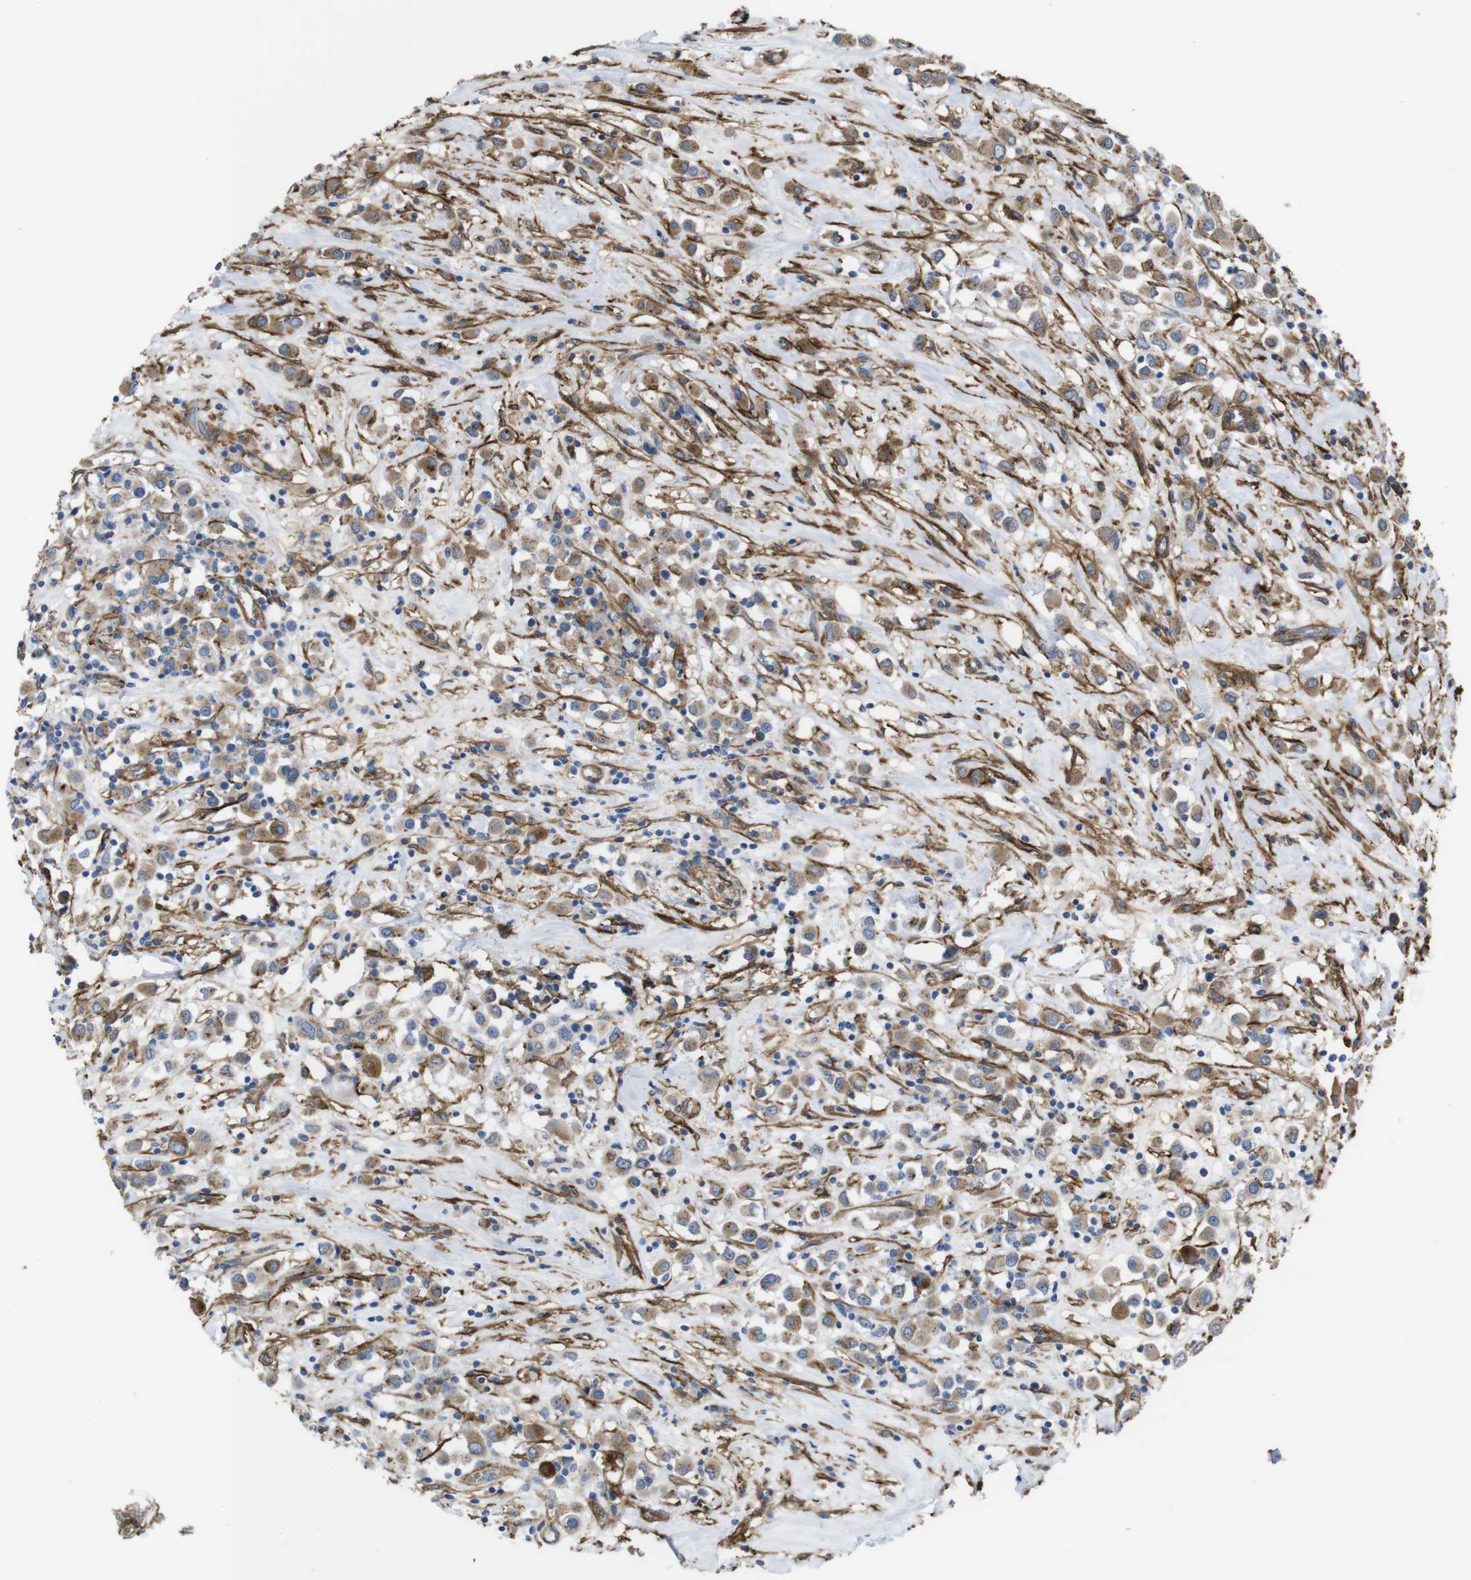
{"staining": {"intensity": "moderate", "quantity": "25%-75%", "location": "cytoplasmic/membranous"}, "tissue": "breast cancer", "cell_type": "Tumor cells", "image_type": "cancer", "snomed": [{"axis": "morphology", "description": "Duct carcinoma"}, {"axis": "topography", "description": "Breast"}], "caption": "A medium amount of moderate cytoplasmic/membranous staining is present in about 25%-75% of tumor cells in invasive ductal carcinoma (breast) tissue.", "gene": "CYBRD1", "patient": {"sex": "female", "age": 61}}